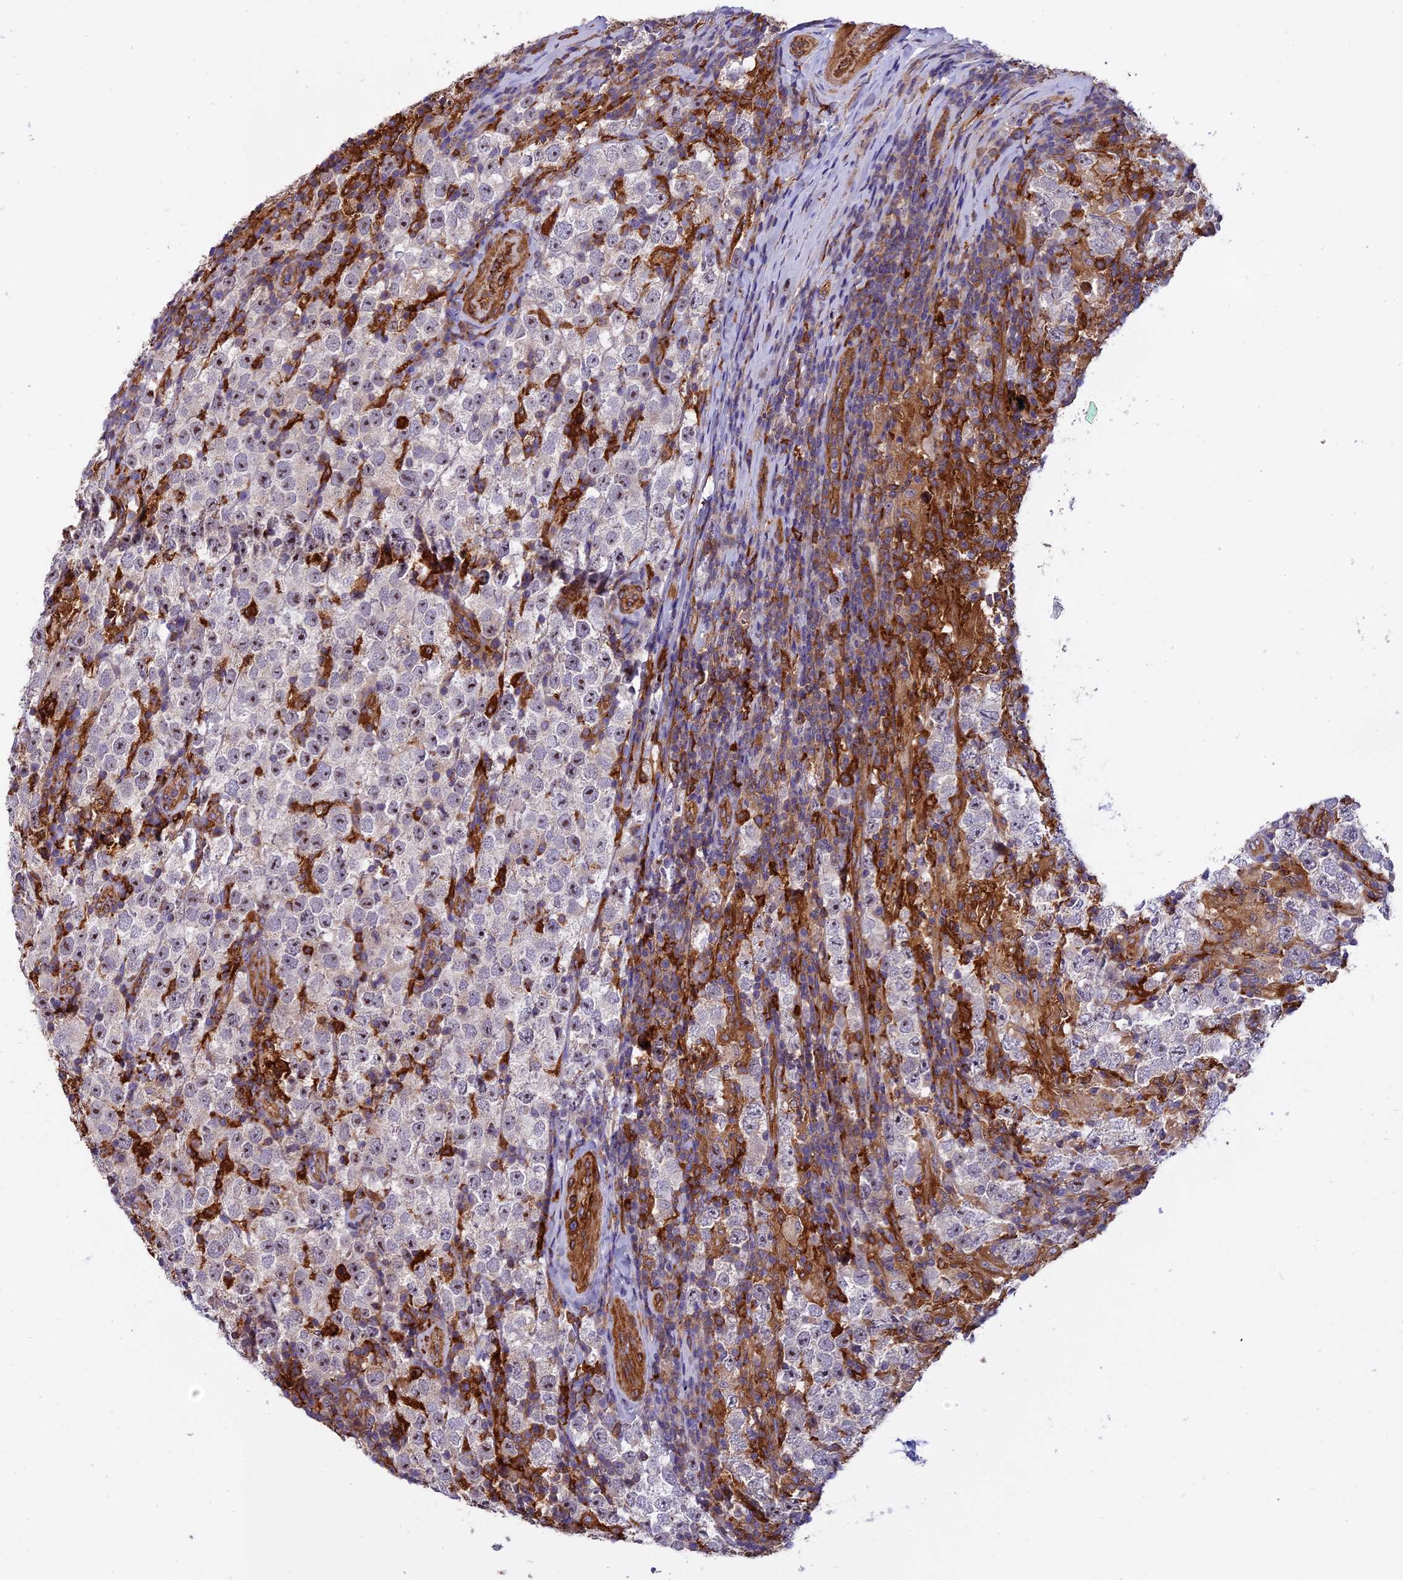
{"staining": {"intensity": "weak", "quantity": "<25%", "location": "nuclear"}, "tissue": "testis cancer", "cell_type": "Tumor cells", "image_type": "cancer", "snomed": [{"axis": "morphology", "description": "Normal tissue, NOS"}, {"axis": "morphology", "description": "Urothelial carcinoma, High grade"}, {"axis": "morphology", "description": "Seminoma, NOS"}, {"axis": "morphology", "description": "Carcinoma, Embryonal, NOS"}, {"axis": "topography", "description": "Urinary bladder"}, {"axis": "topography", "description": "Testis"}], "caption": "Histopathology image shows no significant protein staining in tumor cells of testis cancer.", "gene": "EHBP1L1", "patient": {"sex": "male", "age": 41}}